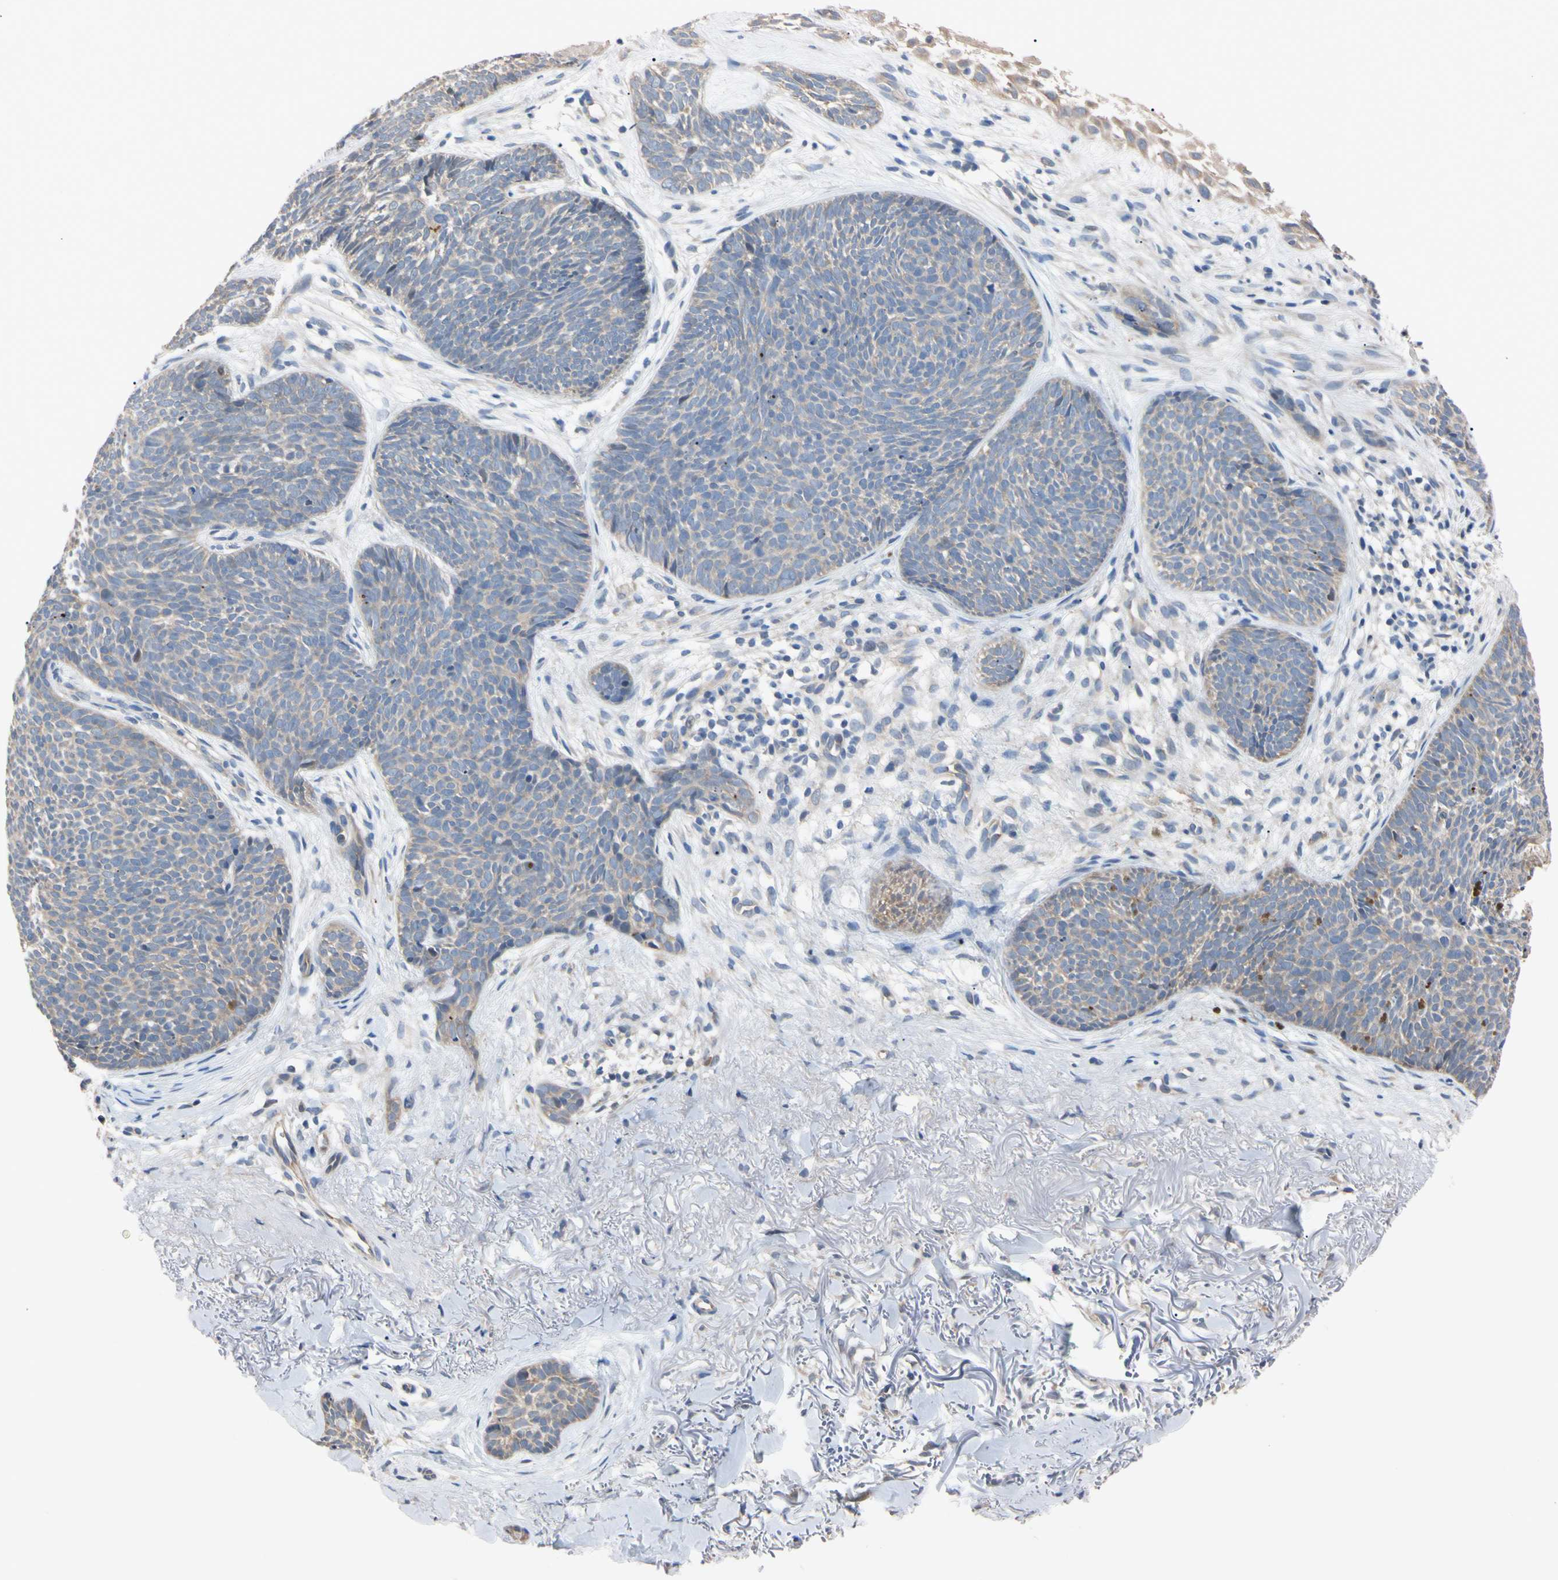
{"staining": {"intensity": "weak", "quantity": ">75%", "location": "cytoplasmic/membranous"}, "tissue": "skin cancer", "cell_type": "Tumor cells", "image_type": "cancer", "snomed": [{"axis": "morphology", "description": "Basal cell carcinoma"}, {"axis": "topography", "description": "Skin"}], "caption": "Basal cell carcinoma (skin) tissue exhibits weak cytoplasmic/membranous staining in approximately >75% of tumor cells, visualized by immunohistochemistry.", "gene": "RARS1", "patient": {"sex": "female", "age": 70}}